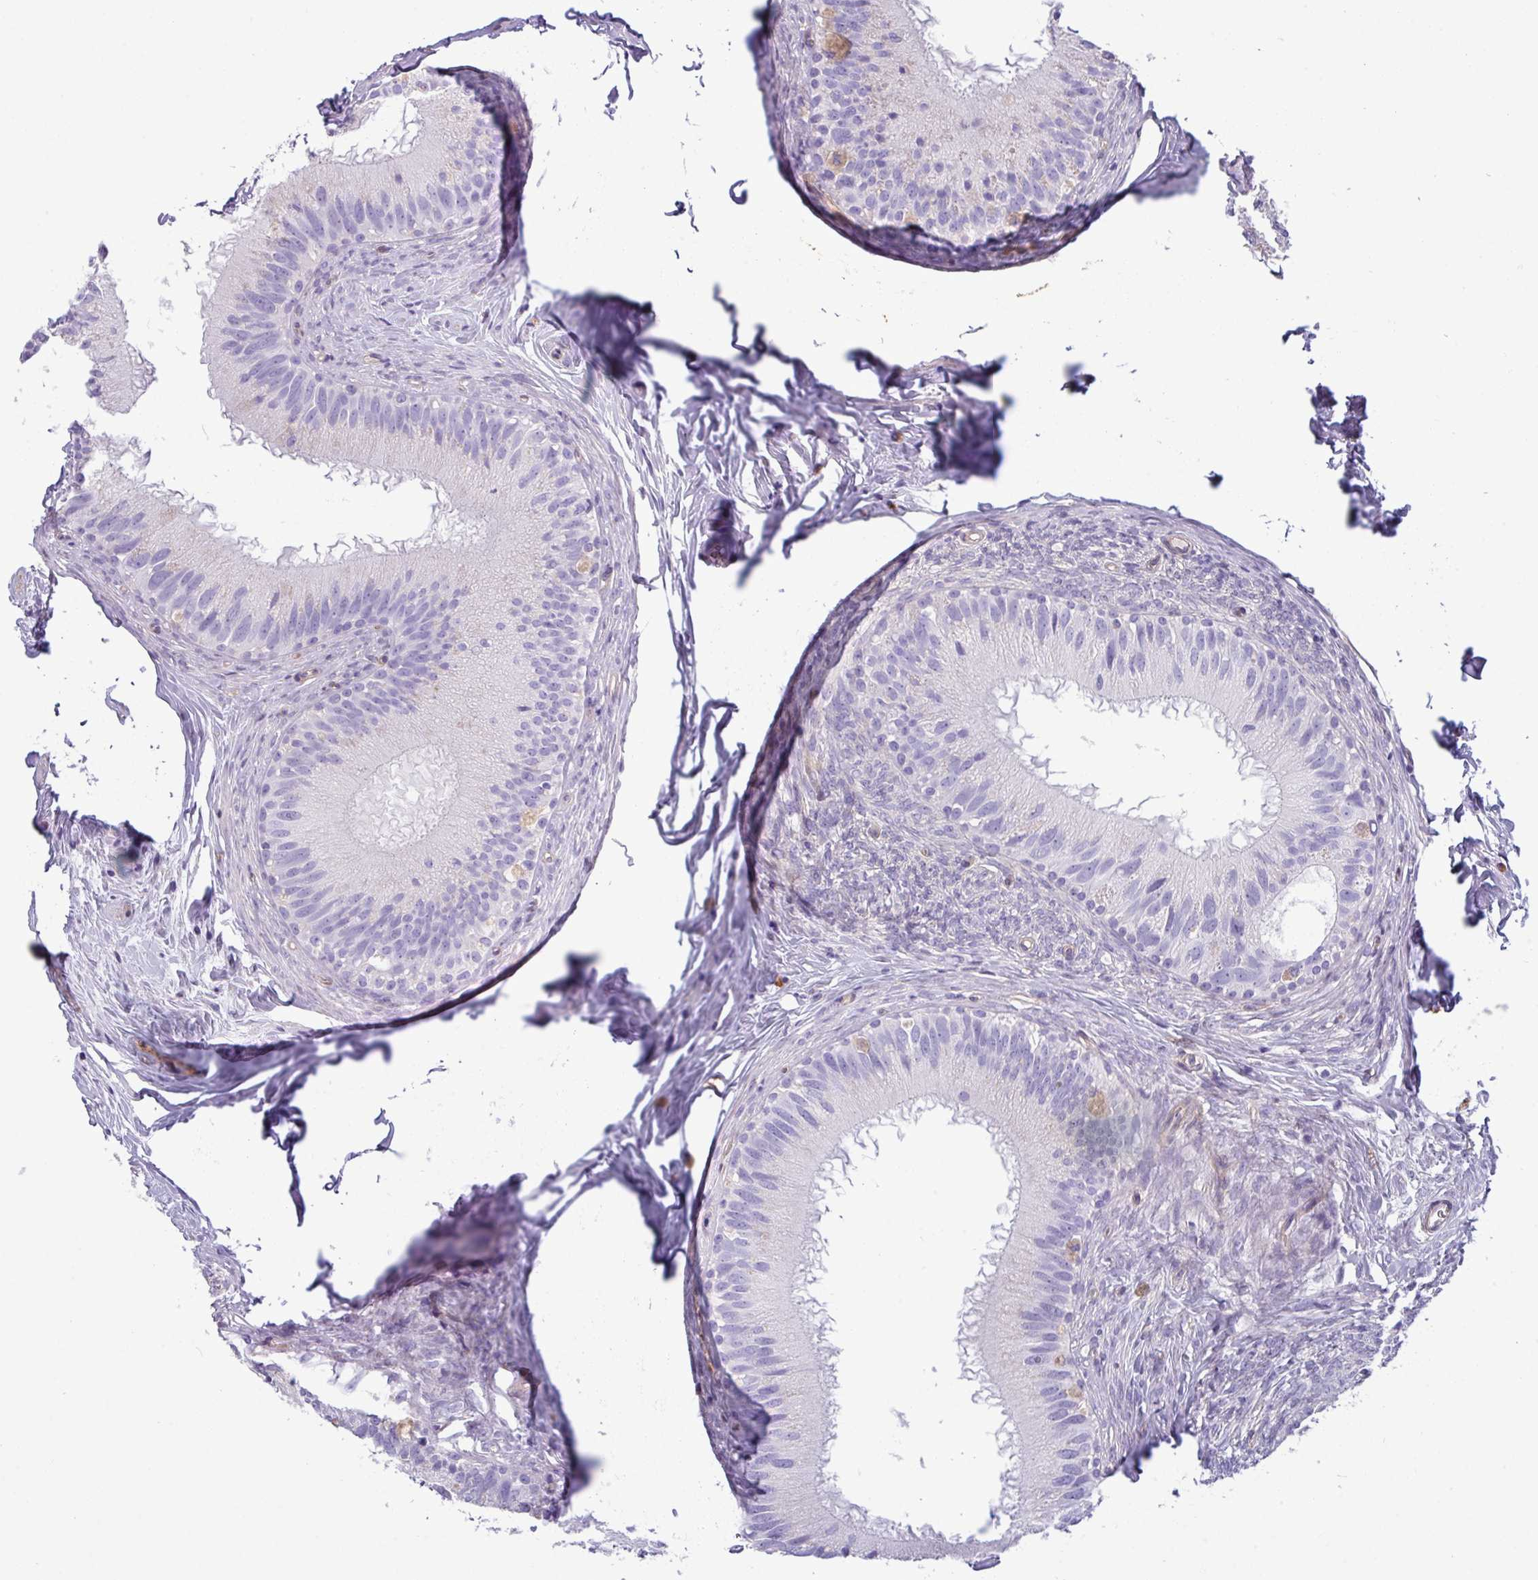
{"staining": {"intensity": "negative", "quantity": "none", "location": "none"}, "tissue": "epididymis", "cell_type": "Glandular cells", "image_type": "normal", "snomed": [{"axis": "morphology", "description": "Normal tissue, NOS"}, {"axis": "topography", "description": "Epididymis"}], "caption": "Immunohistochemical staining of normal epididymis demonstrates no significant expression in glandular cells.", "gene": "KIRREL3", "patient": {"sex": "male", "age": 38}}